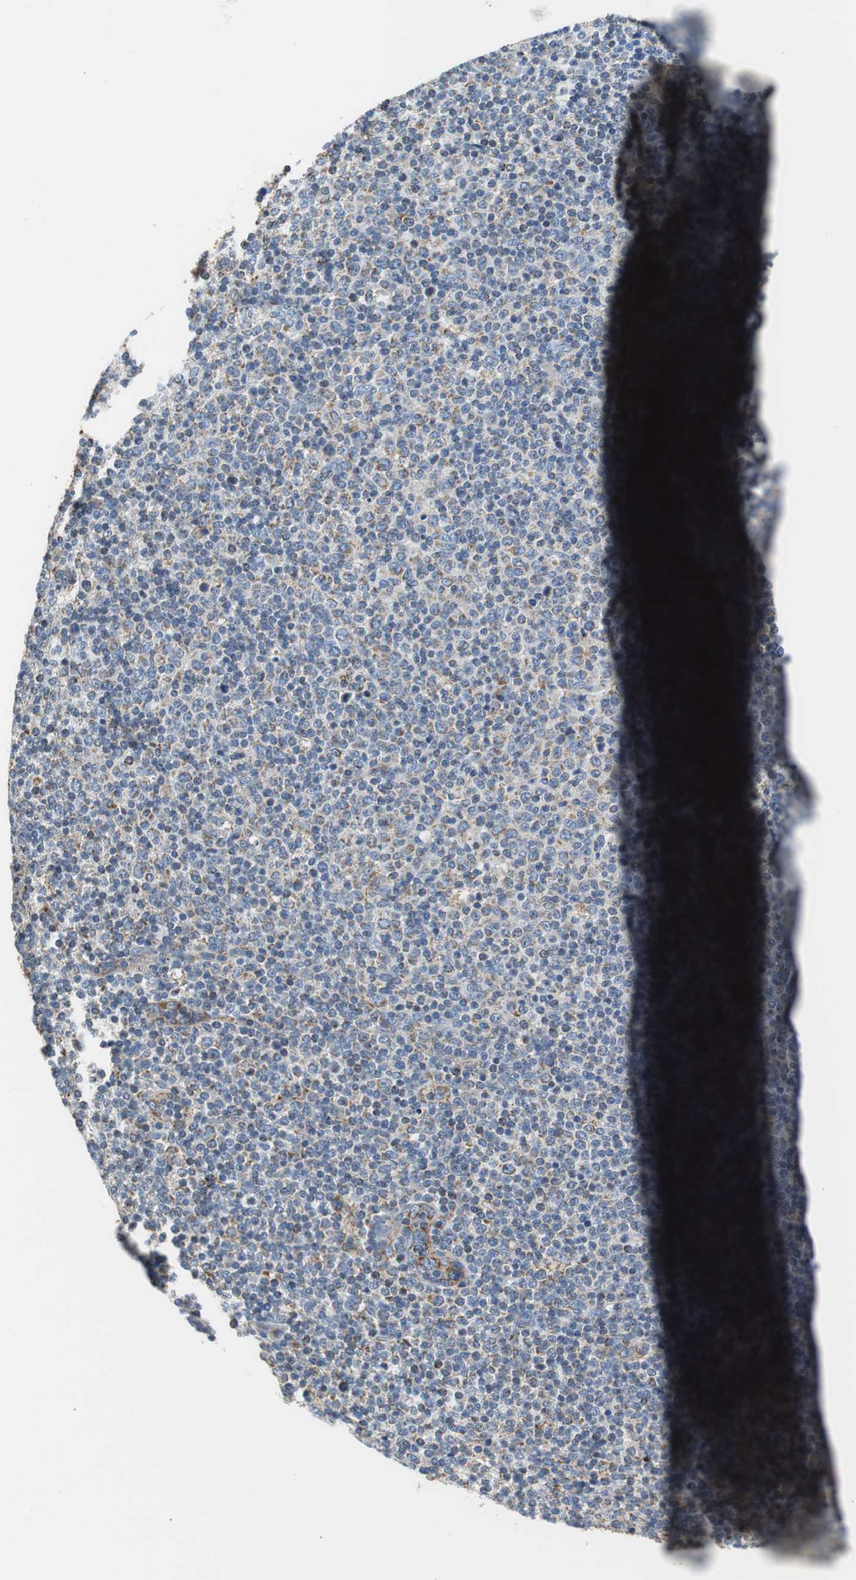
{"staining": {"intensity": "weak", "quantity": "25%-75%", "location": "cytoplasmic/membranous"}, "tissue": "lymphoma", "cell_type": "Tumor cells", "image_type": "cancer", "snomed": [{"axis": "morphology", "description": "Malignant lymphoma, non-Hodgkin's type, Low grade"}, {"axis": "topography", "description": "Lymph node"}], "caption": "Immunohistochemical staining of human lymphoma exhibits low levels of weak cytoplasmic/membranous protein expression in about 25%-75% of tumor cells.", "gene": "GSTK1", "patient": {"sex": "male", "age": 70}}